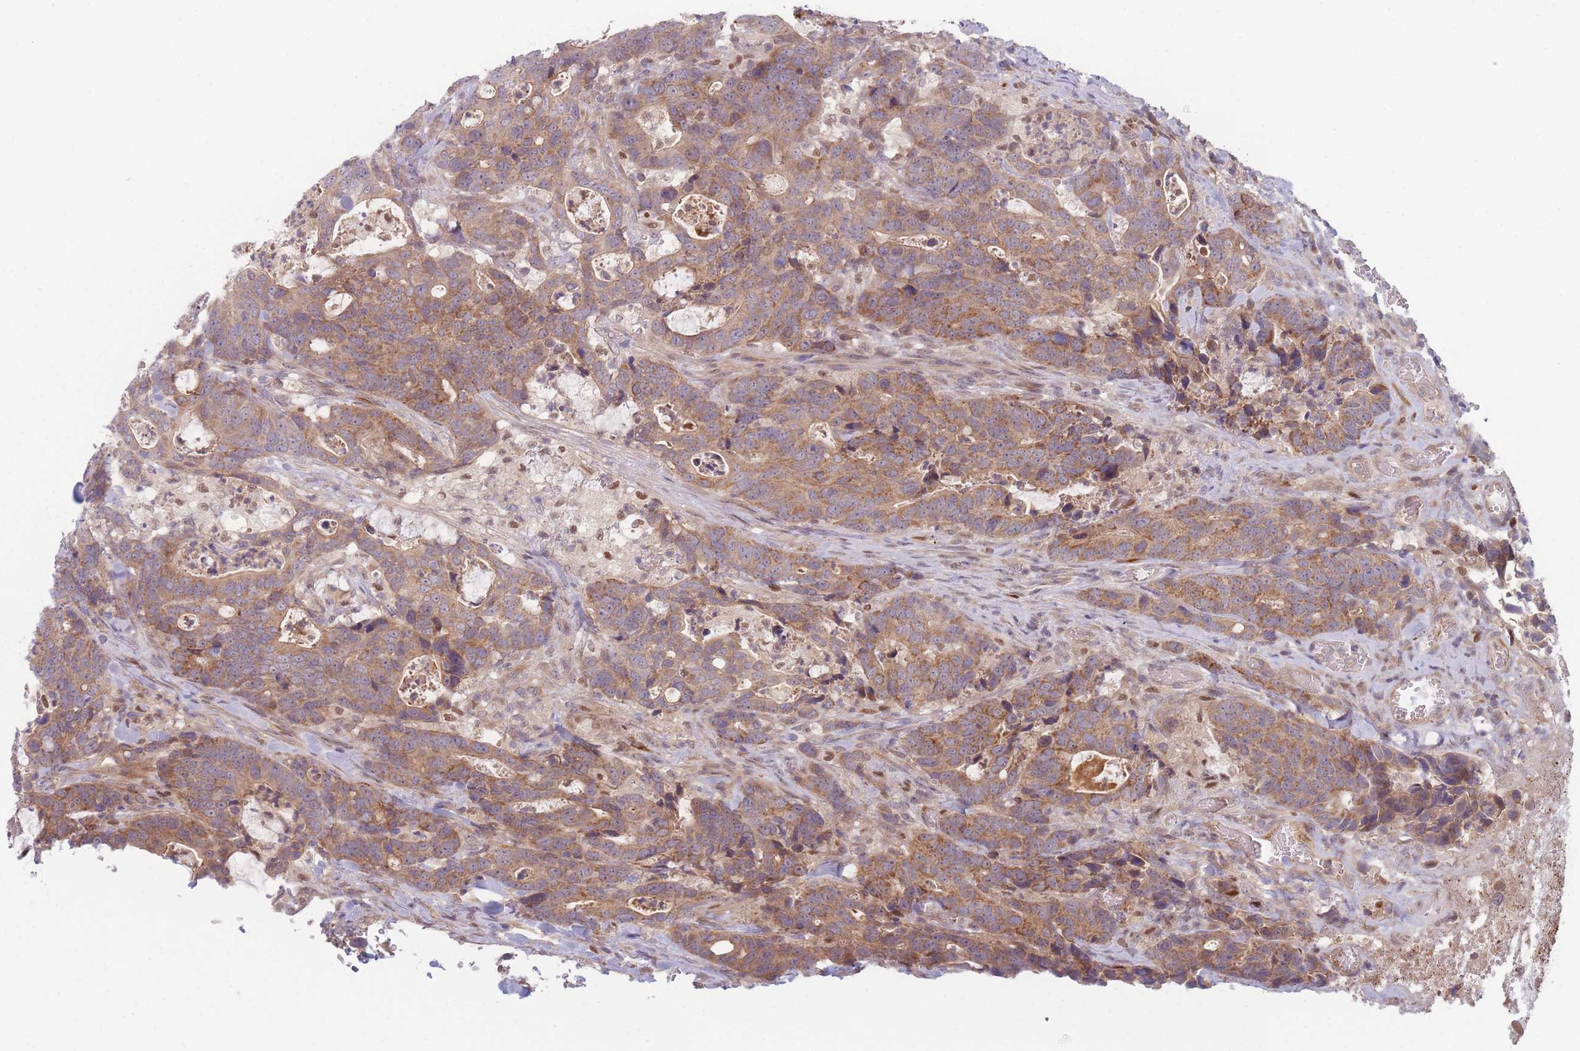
{"staining": {"intensity": "moderate", "quantity": ">75%", "location": "cytoplasmic/membranous"}, "tissue": "colorectal cancer", "cell_type": "Tumor cells", "image_type": "cancer", "snomed": [{"axis": "morphology", "description": "Adenocarcinoma, NOS"}, {"axis": "topography", "description": "Colon"}], "caption": "IHC histopathology image of human colorectal adenocarcinoma stained for a protein (brown), which exhibits medium levels of moderate cytoplasmic/membranous positivity in about >75% of tumor cells.", "gene": "FAM153A", "patient": {"sex": "female", "age": 82}}